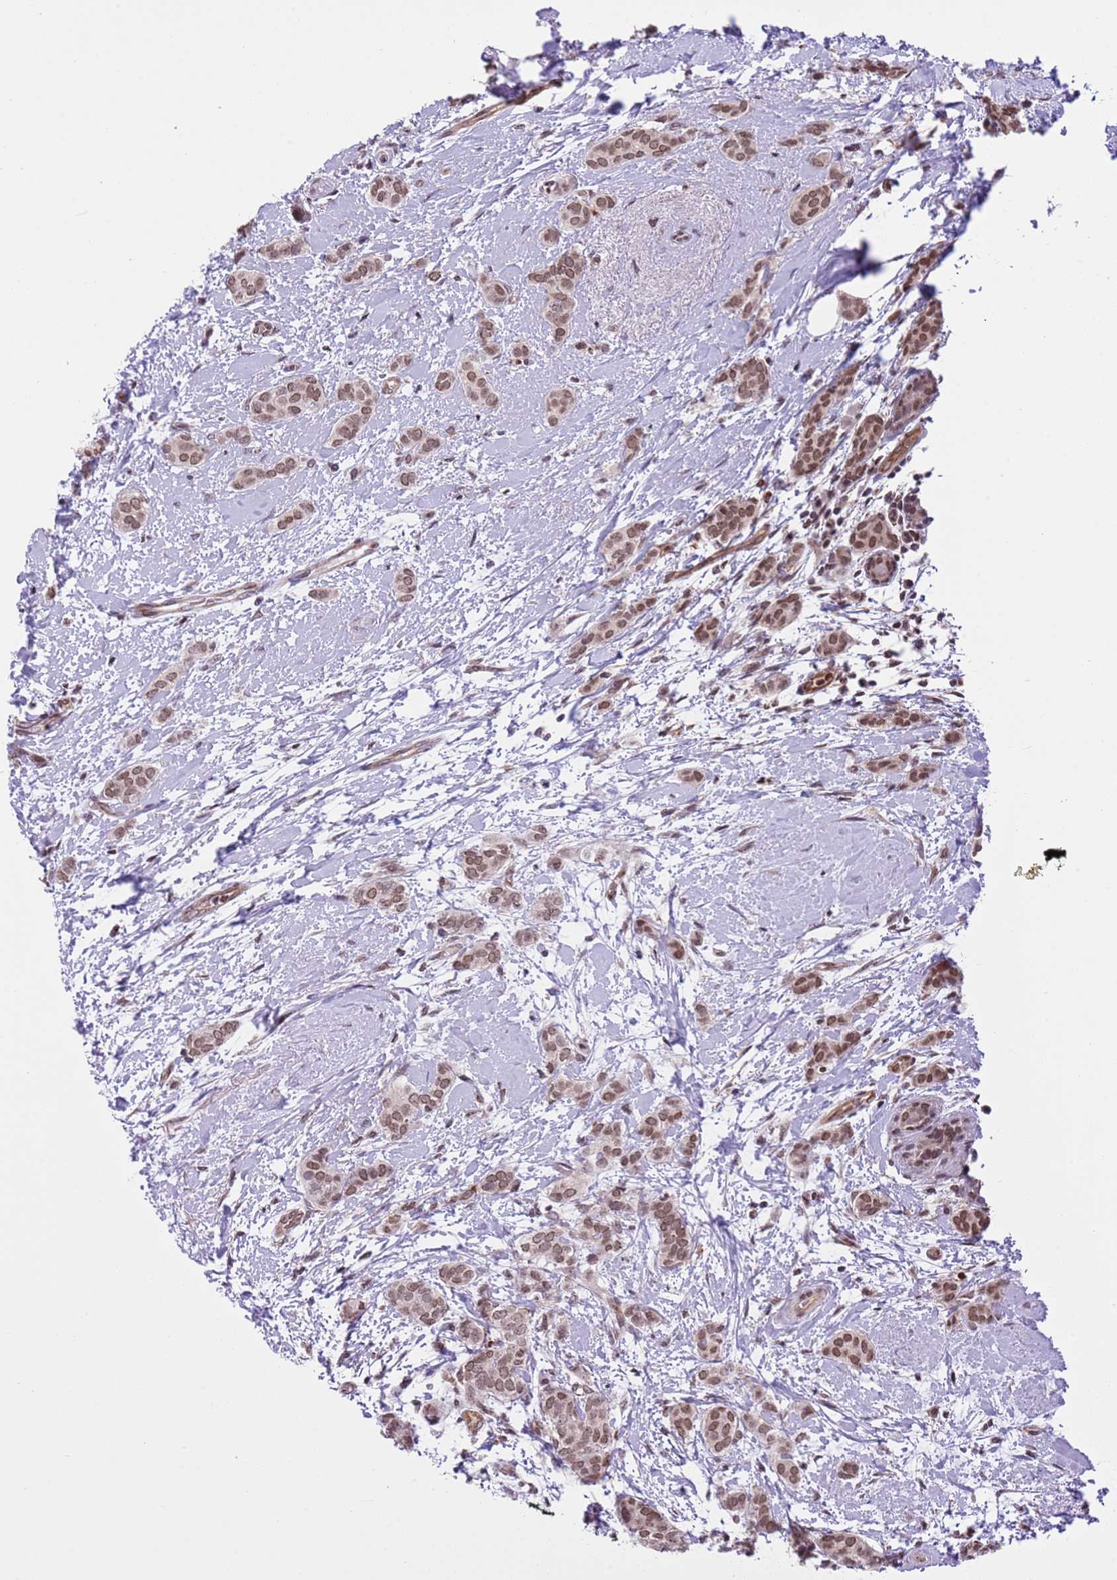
{"staining": {"intensity": "moderate", "quantity": ">75%", "location": "nuclear"}, "tissue": "breast cancer", "cell_type": "Tumor cells", "image_type": "cancer", "snomed": [{"axis": "morphology", "description": "Duct carcinoma"}, {"axis": "topography", "description": "Breast"}], "caption": "Moderate nuclear staining for a protein is identified in approximately >75% of tumor cells of breast cancer using immunohistochemistry.", "gene": "NRIP1", "patient": {"sex": "female", "age": 72}}